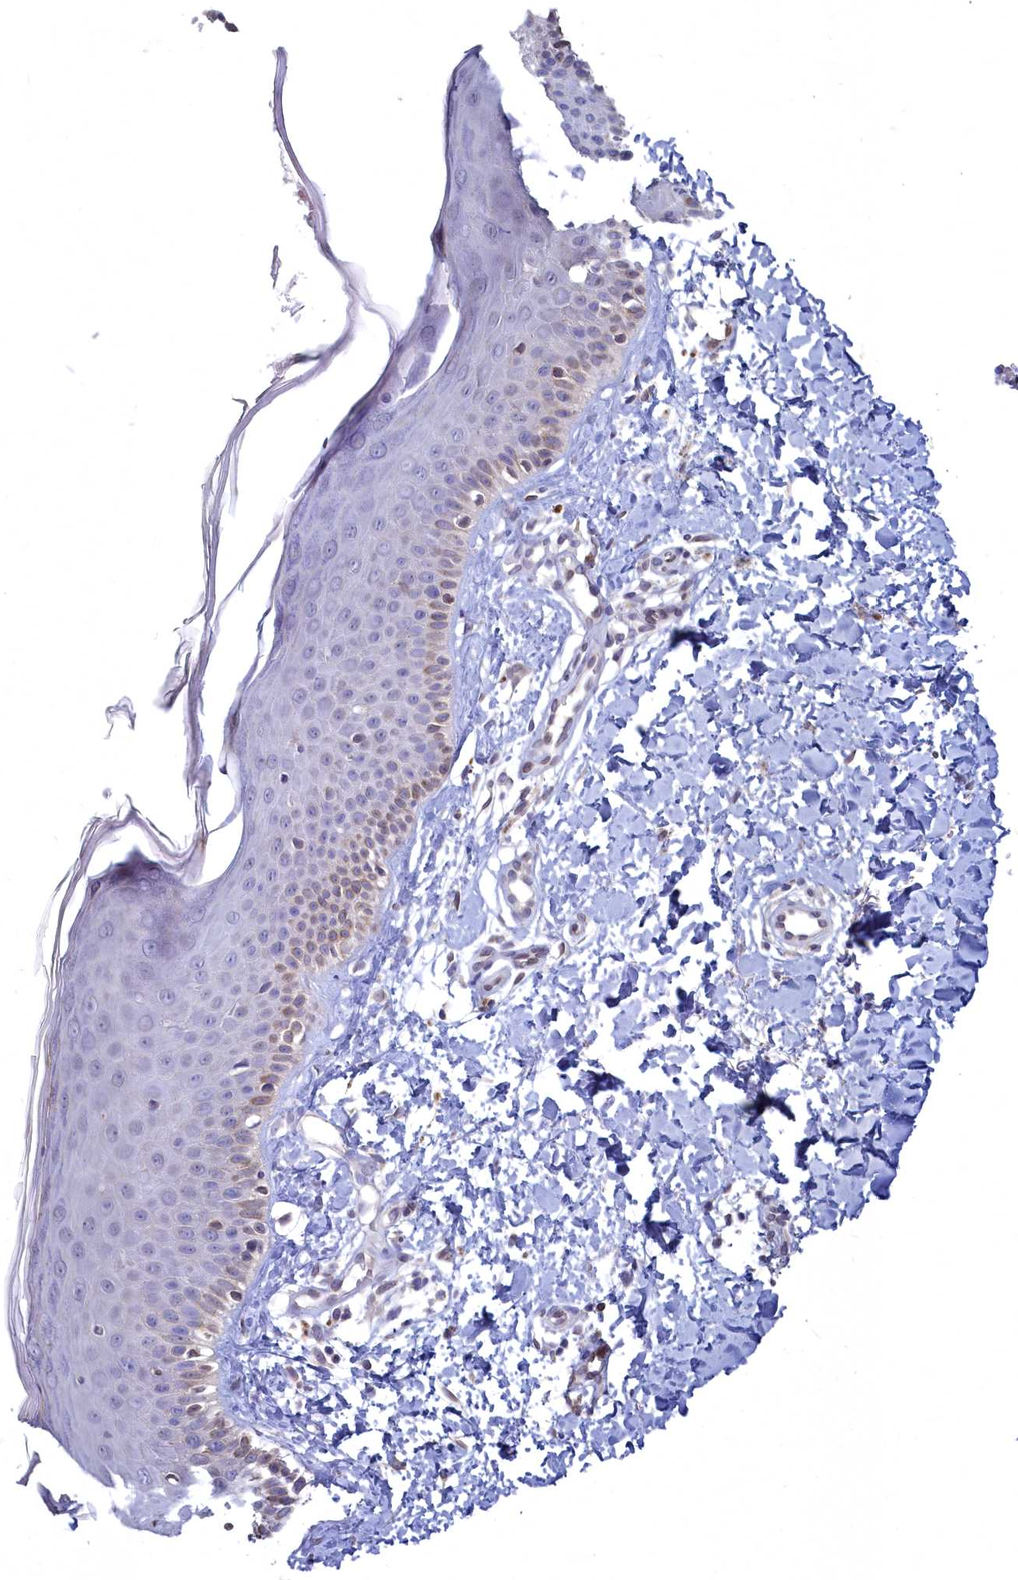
{"staining": {"intensity": "negative", "quantity": "none", "location": "none"}, "tissue": "skin", "cell_type": "Fibroblasts", "image_type": "normal", "snomed": [{"axis": "morphology", "description": "Normal tissue, NOS"}, {"axis": "topography", "description": "Skin"}], "caption": "Immunohistochemical staining of benign human skin shows no significant staining in fibroblasts.", "gene": "NOXA1", "patient": {"sex": "male", "age": 52}}